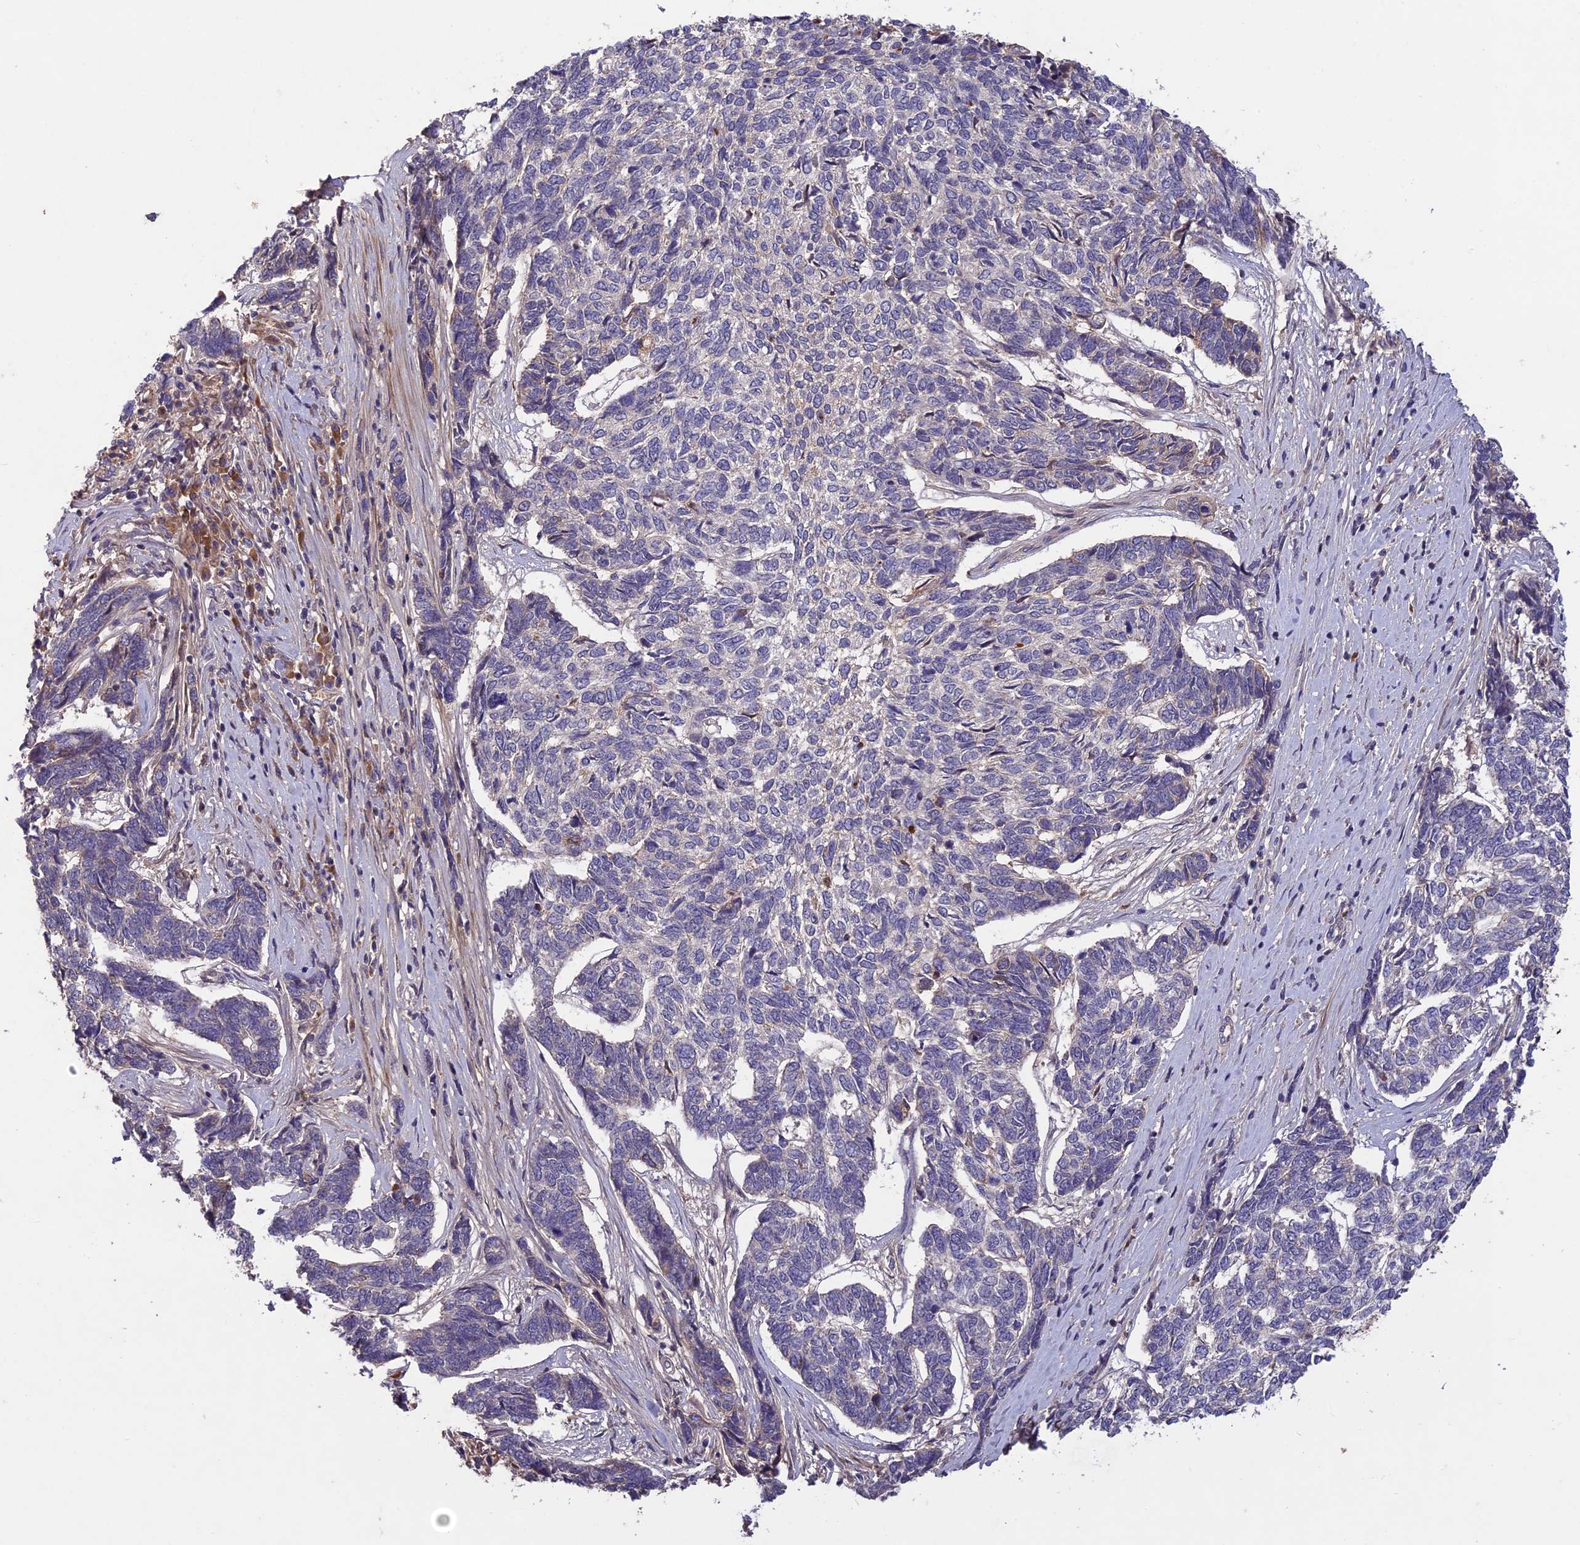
{"staining": {"intensity": "negative", "quantity": "none", "location": "none"}, "tissue": "skin cancer", "cell_type": "Tumor cells", "image_type": "cancer", "snomed": [{"axis": "morphology", "description": "Basal cell carcinoma"}, {"axis": "topography", "description": "Skin"}], "caption": "IHC photomicrograph of neoplastic tissue: human skin cancer (basal cell carcinoma) stained with DAB (3,3'-diaminobenzidine) exhibits no significant protein positivity in tumor cells.", "gene": "ADO", "patient": {"sex": "female", "age": 65}}